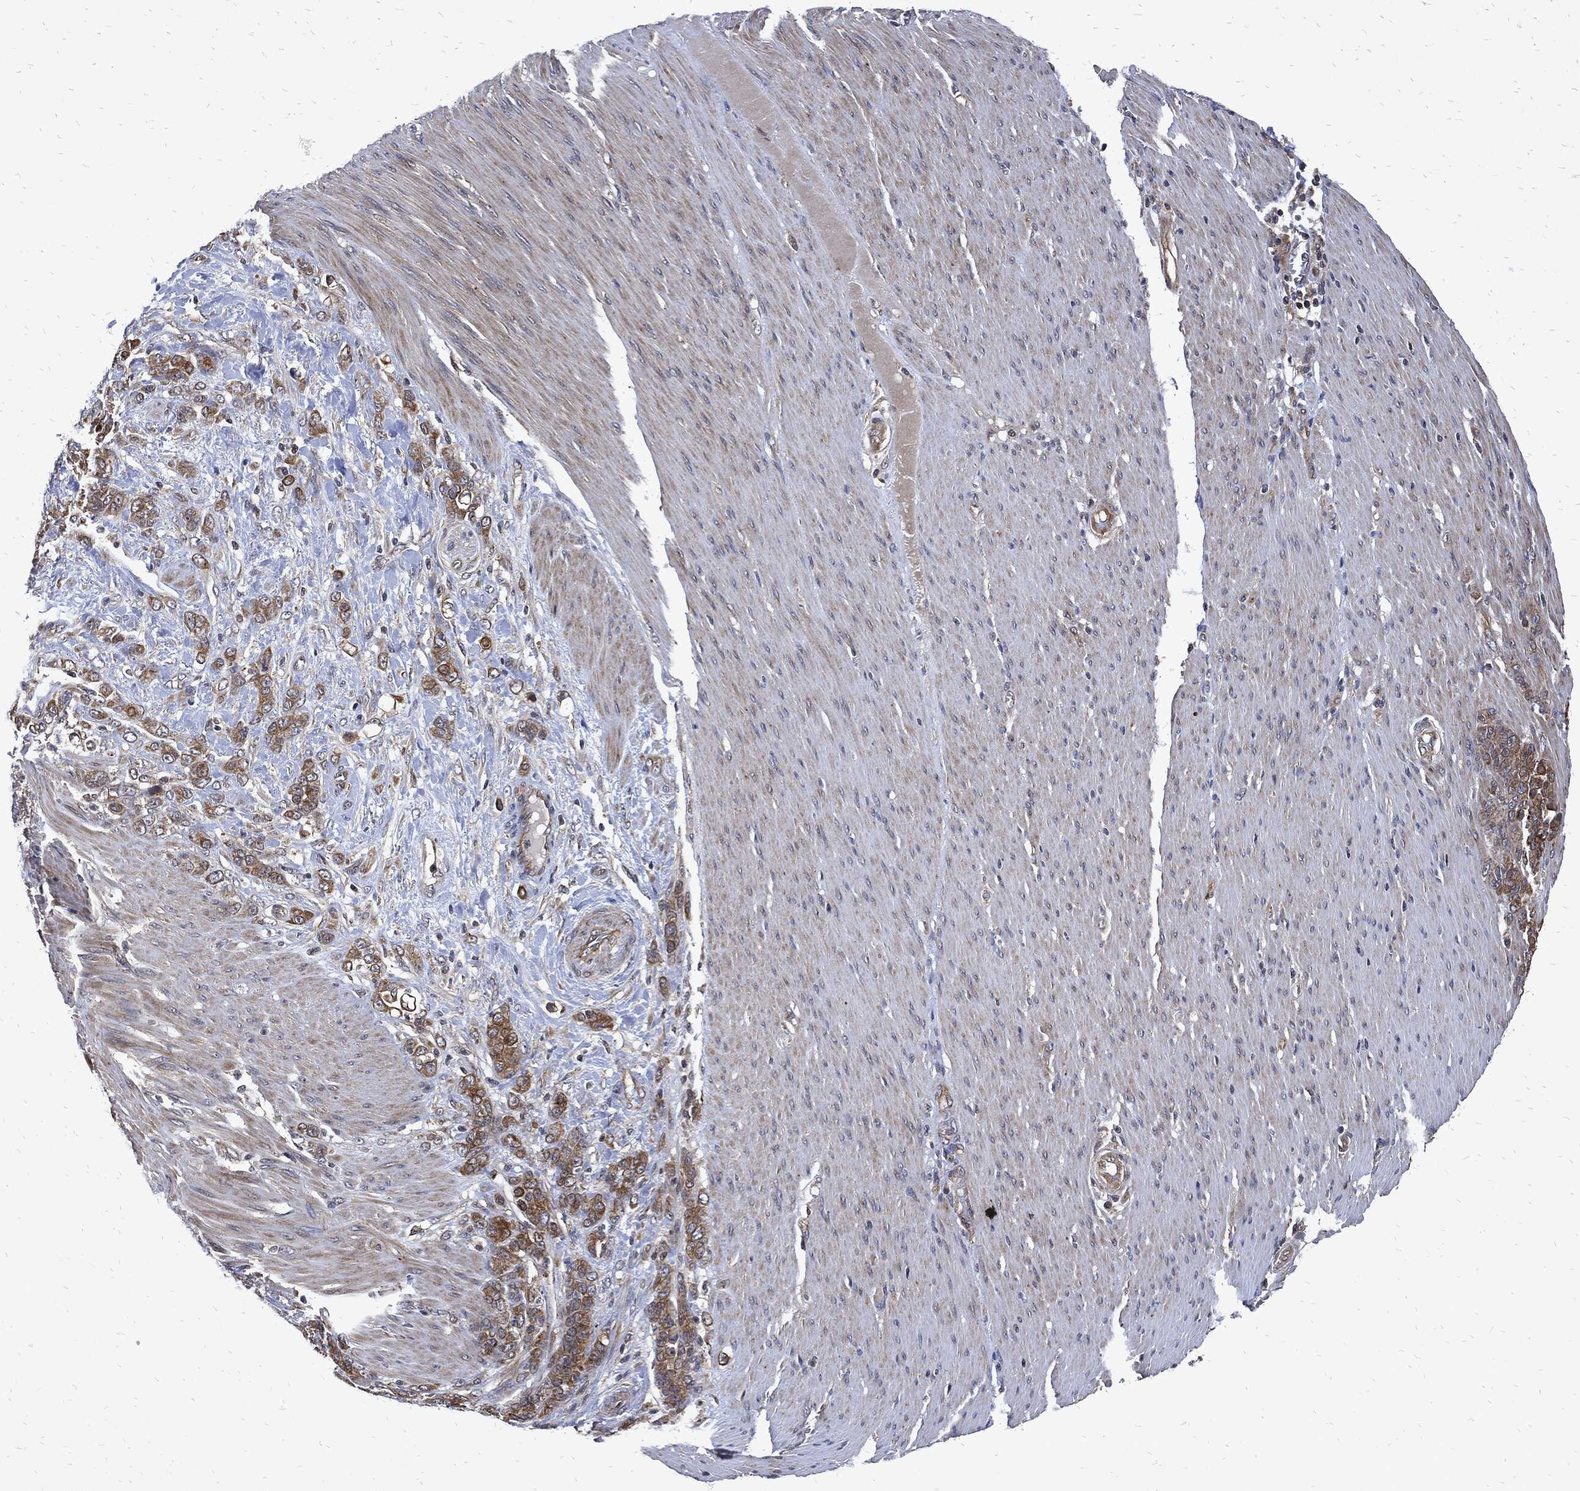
{"staining": {"intensity": "moderate", "quantity": "25%-75%", "location": "cytoplasmic/membranous"}, "tissue": "stomach cancer", "cell_type": "Tumor cells", "image_type": "cancer", "snomed": [{"axis": "morphology", "description": "Normal tissue, NOS"}, {"axis": "morphology", "description": "Adenocarcinoma, NOS"}, {"axis": "topography", "description": "Stomach"}], "caption": "Moderate cytoplasmic/membranous protein staining is identified in about 25%-75% of tumor cells in stomach cancer. (Stains: DAB (3,3'-diaminobenzidine) in brown, nuclei in blue, Microscopy: brightfield microscopy at high magnification).", "gene": "DCTN1", "patient": {"sex": "female", "age": 79}}